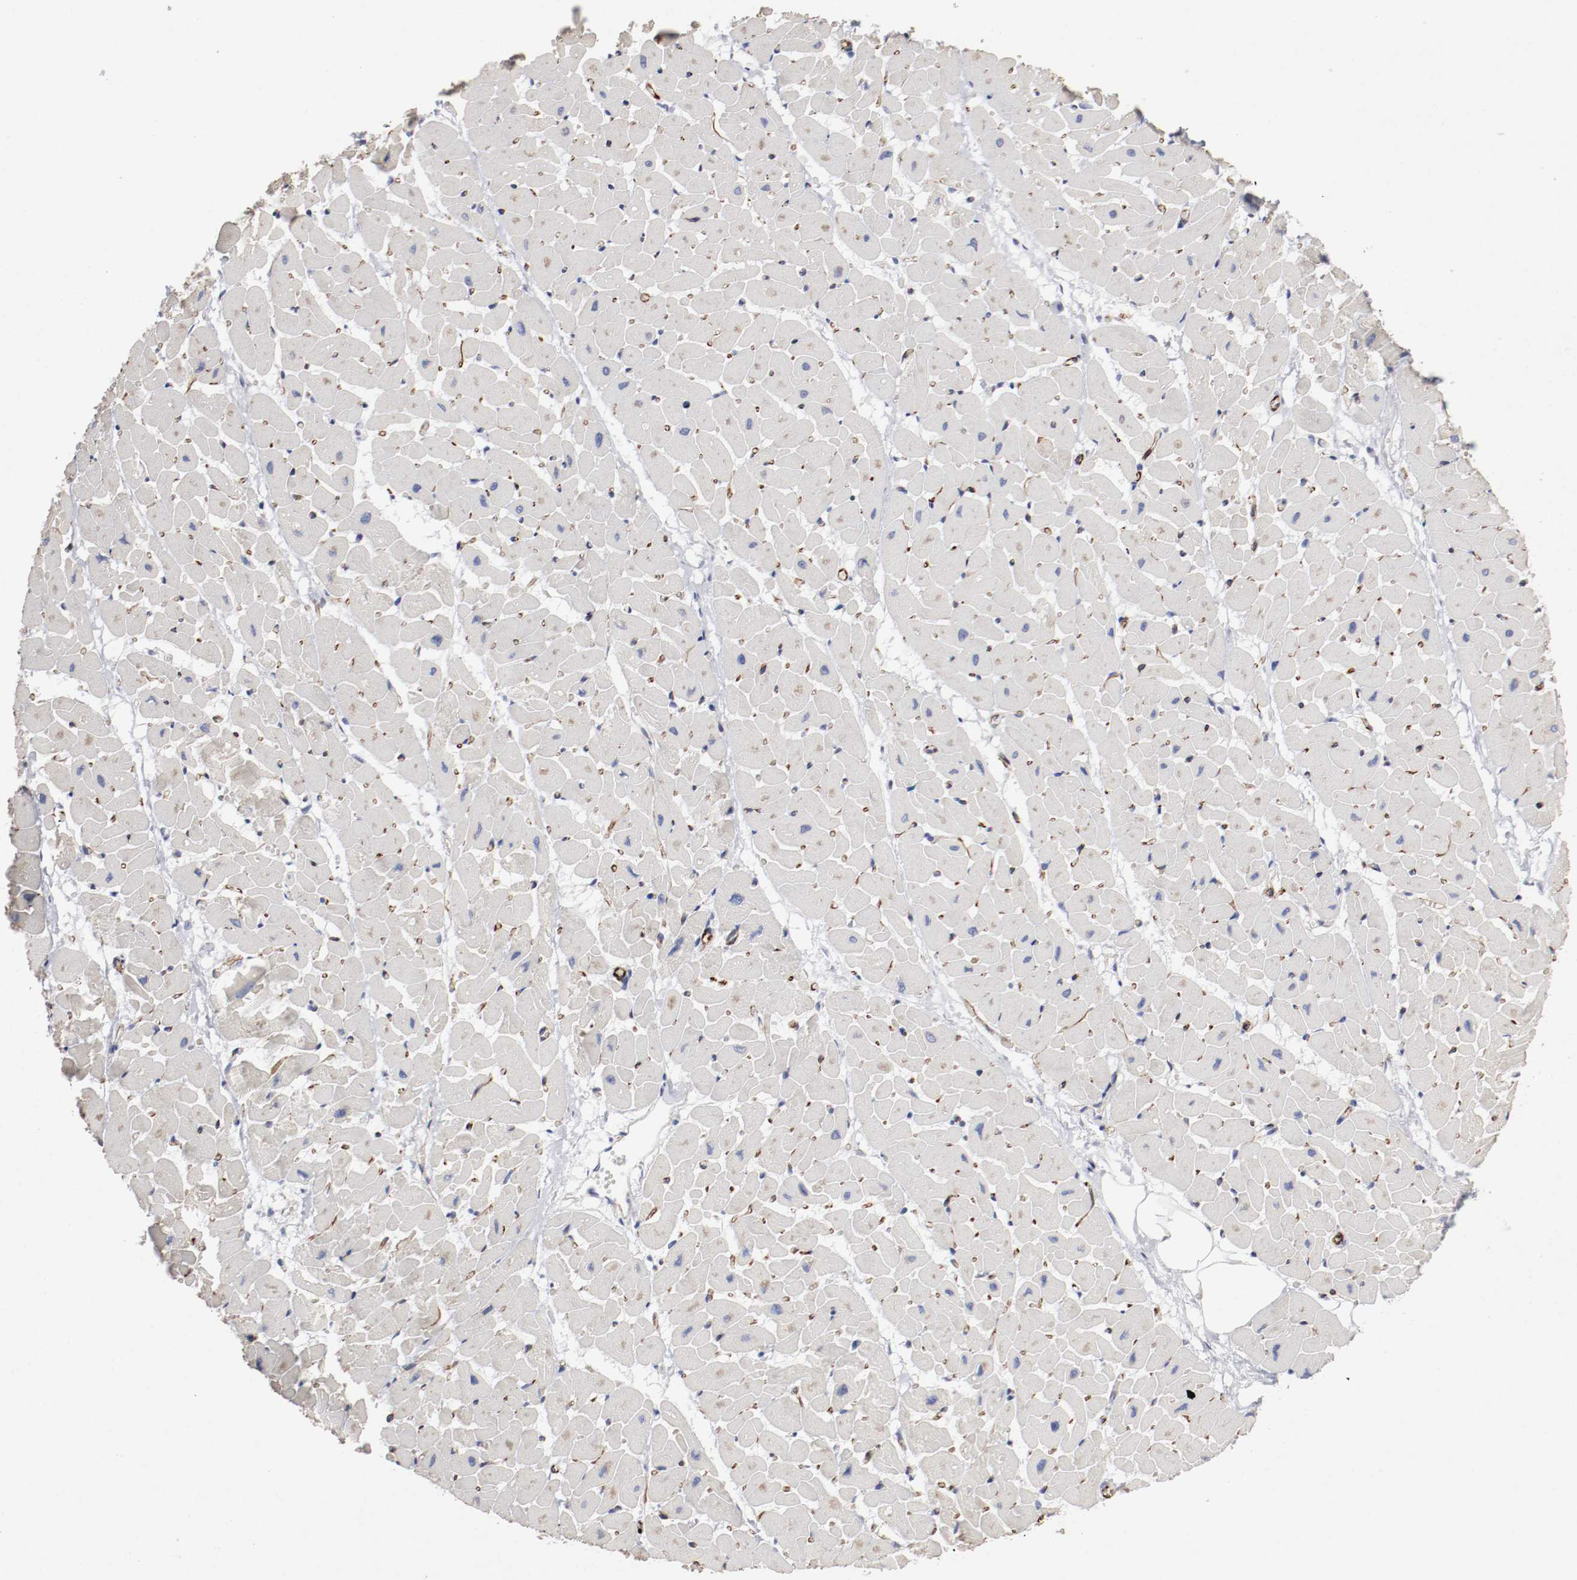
{"staining": {"intensity": "weak", "quantity": "<25%", "location": "cytoplasmic/membranous"}, "tissue": "heart muscle", "cell_type": "Cardiomyocytes", "image_type": "normal", "snomed": [{"axis": "morphology", "description": "Normal tissue, NOS"}, {"axis": "topography", "description": "Heart"}], "caption": "The histopathology image exhibits no staining of cardiomyocytes in normal heart muscle.", "gene": "GIT1", "patient": {"sex": "female", "age": 19}}